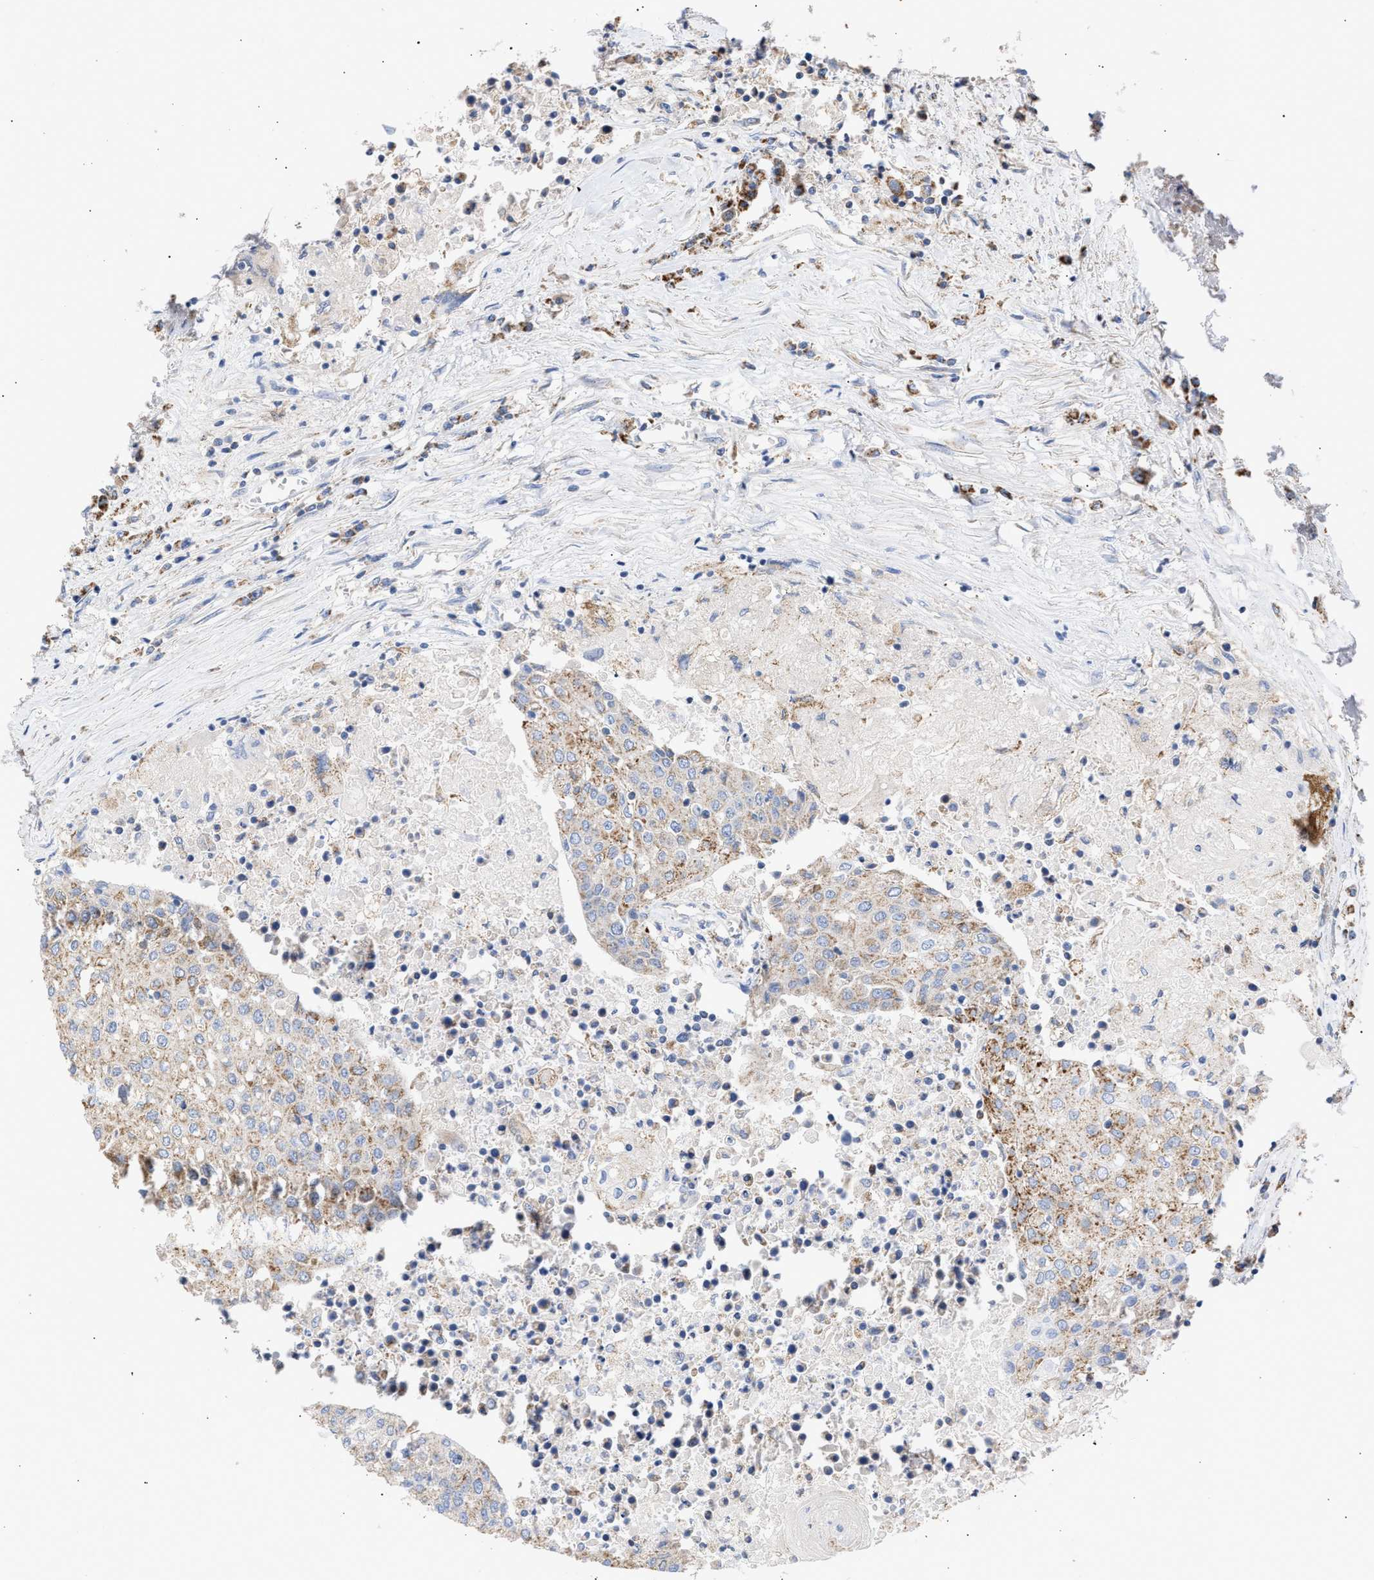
{"staining": {"intensity": "weak", "quantity": ">75%", "location": "cytoplasmic/membranous"}, "tissue": "urothelial cancer", "cell_type": "Tumor cells", "image_type": "cancer", "snomed": [{"axis": "morphology", "description": "Urothelial carcinoma, High grade"}, {"axis": "topography", "description": "Urinary bladder"}], "caption": "Urothelial cancer stained with a protein marker exhibits weak staining in tumor cells.", "gene": "ACOT13", "patient": {"sex": "female", "age": 85}}